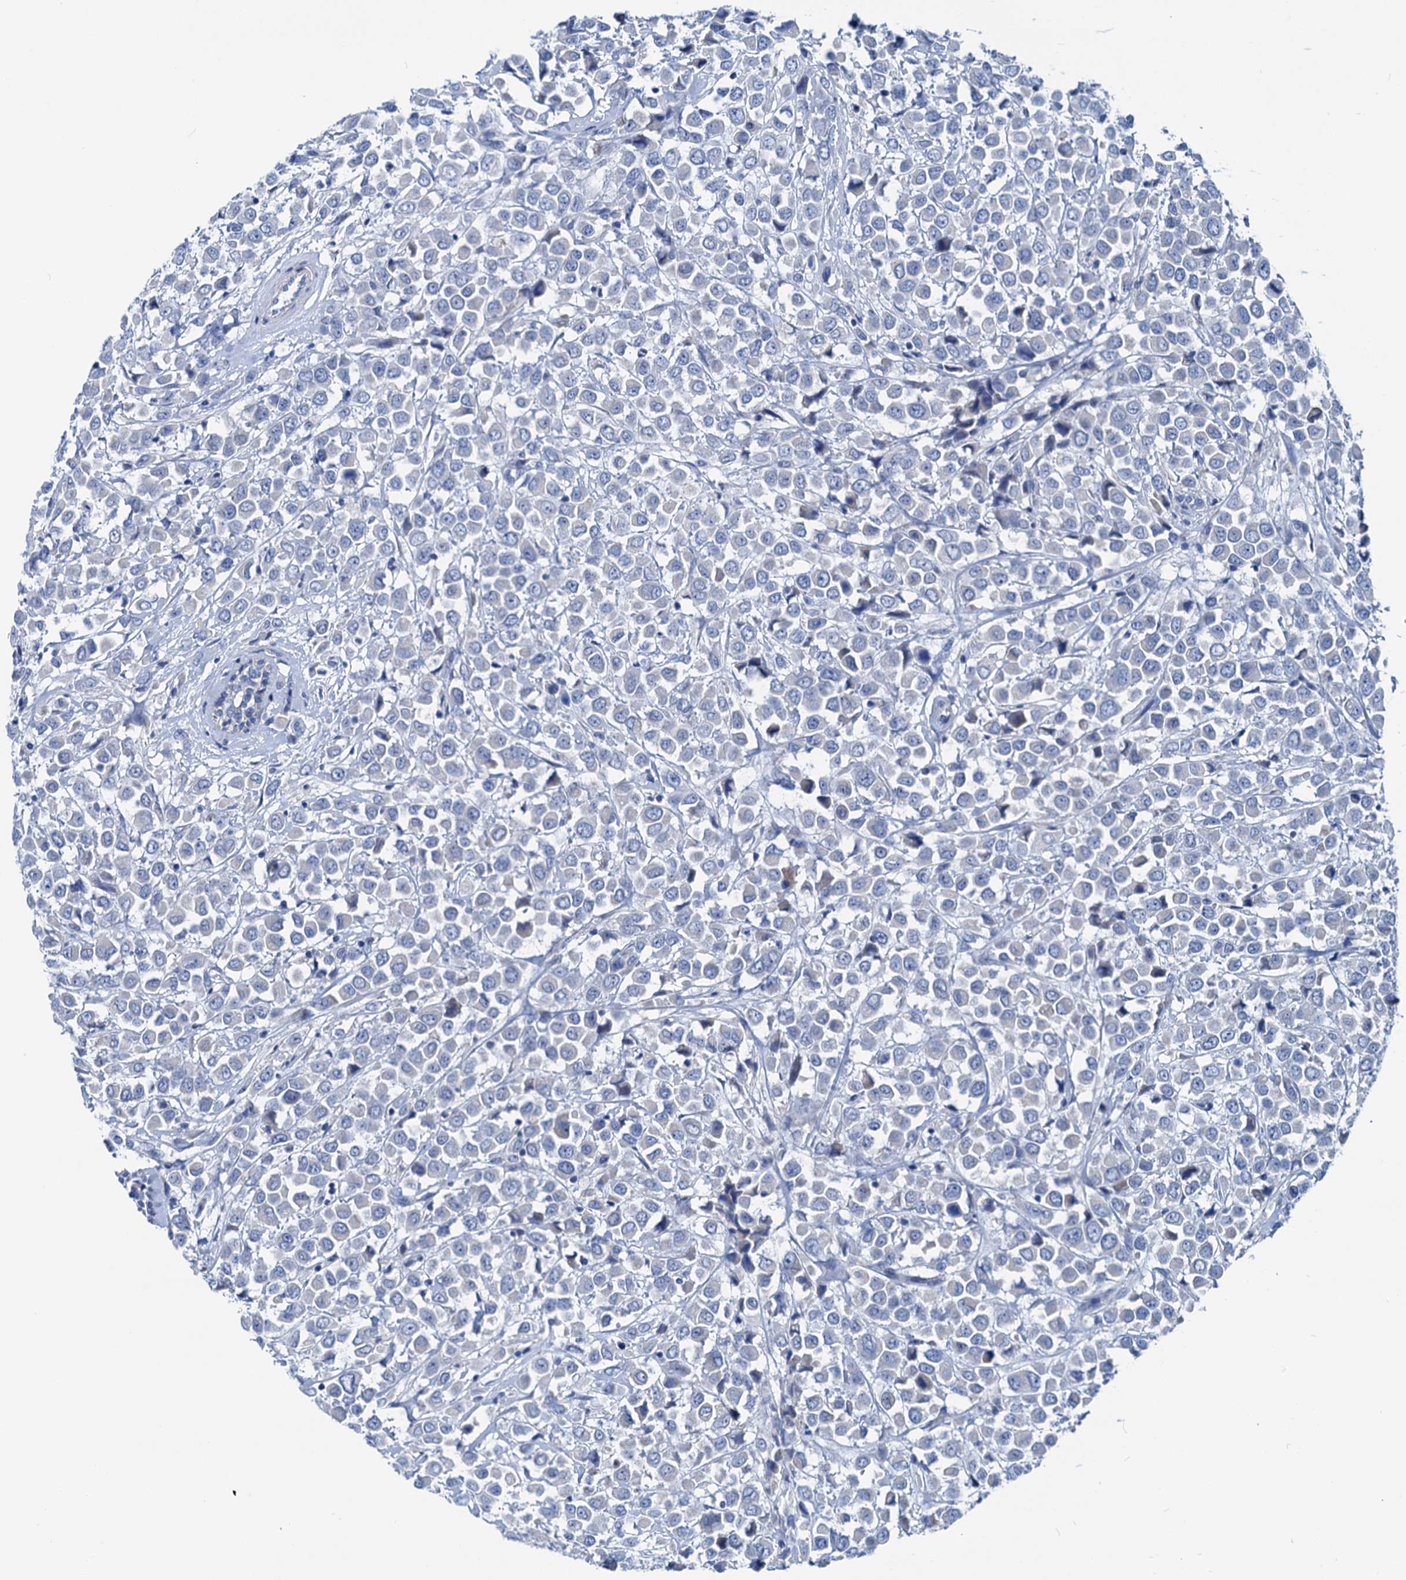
{"staining": {"intensity": "negative", "quantity": "none", "location": "none"}, "tissue": "breast cancer", "cell_type": "Tumor cells", "image_type": "cancer", "snomed": [{"axis": "morphology", "description": "Duct carcinoma"}, {"axis": "topography", "description": "Breast"}], "caption": "Histopathology image shows no significant protein positivity in tumor cells of breast infiltrating ductal carcinoma.", "gene": "KNDC1", "patient": {"sex": "female", "age": 61}}